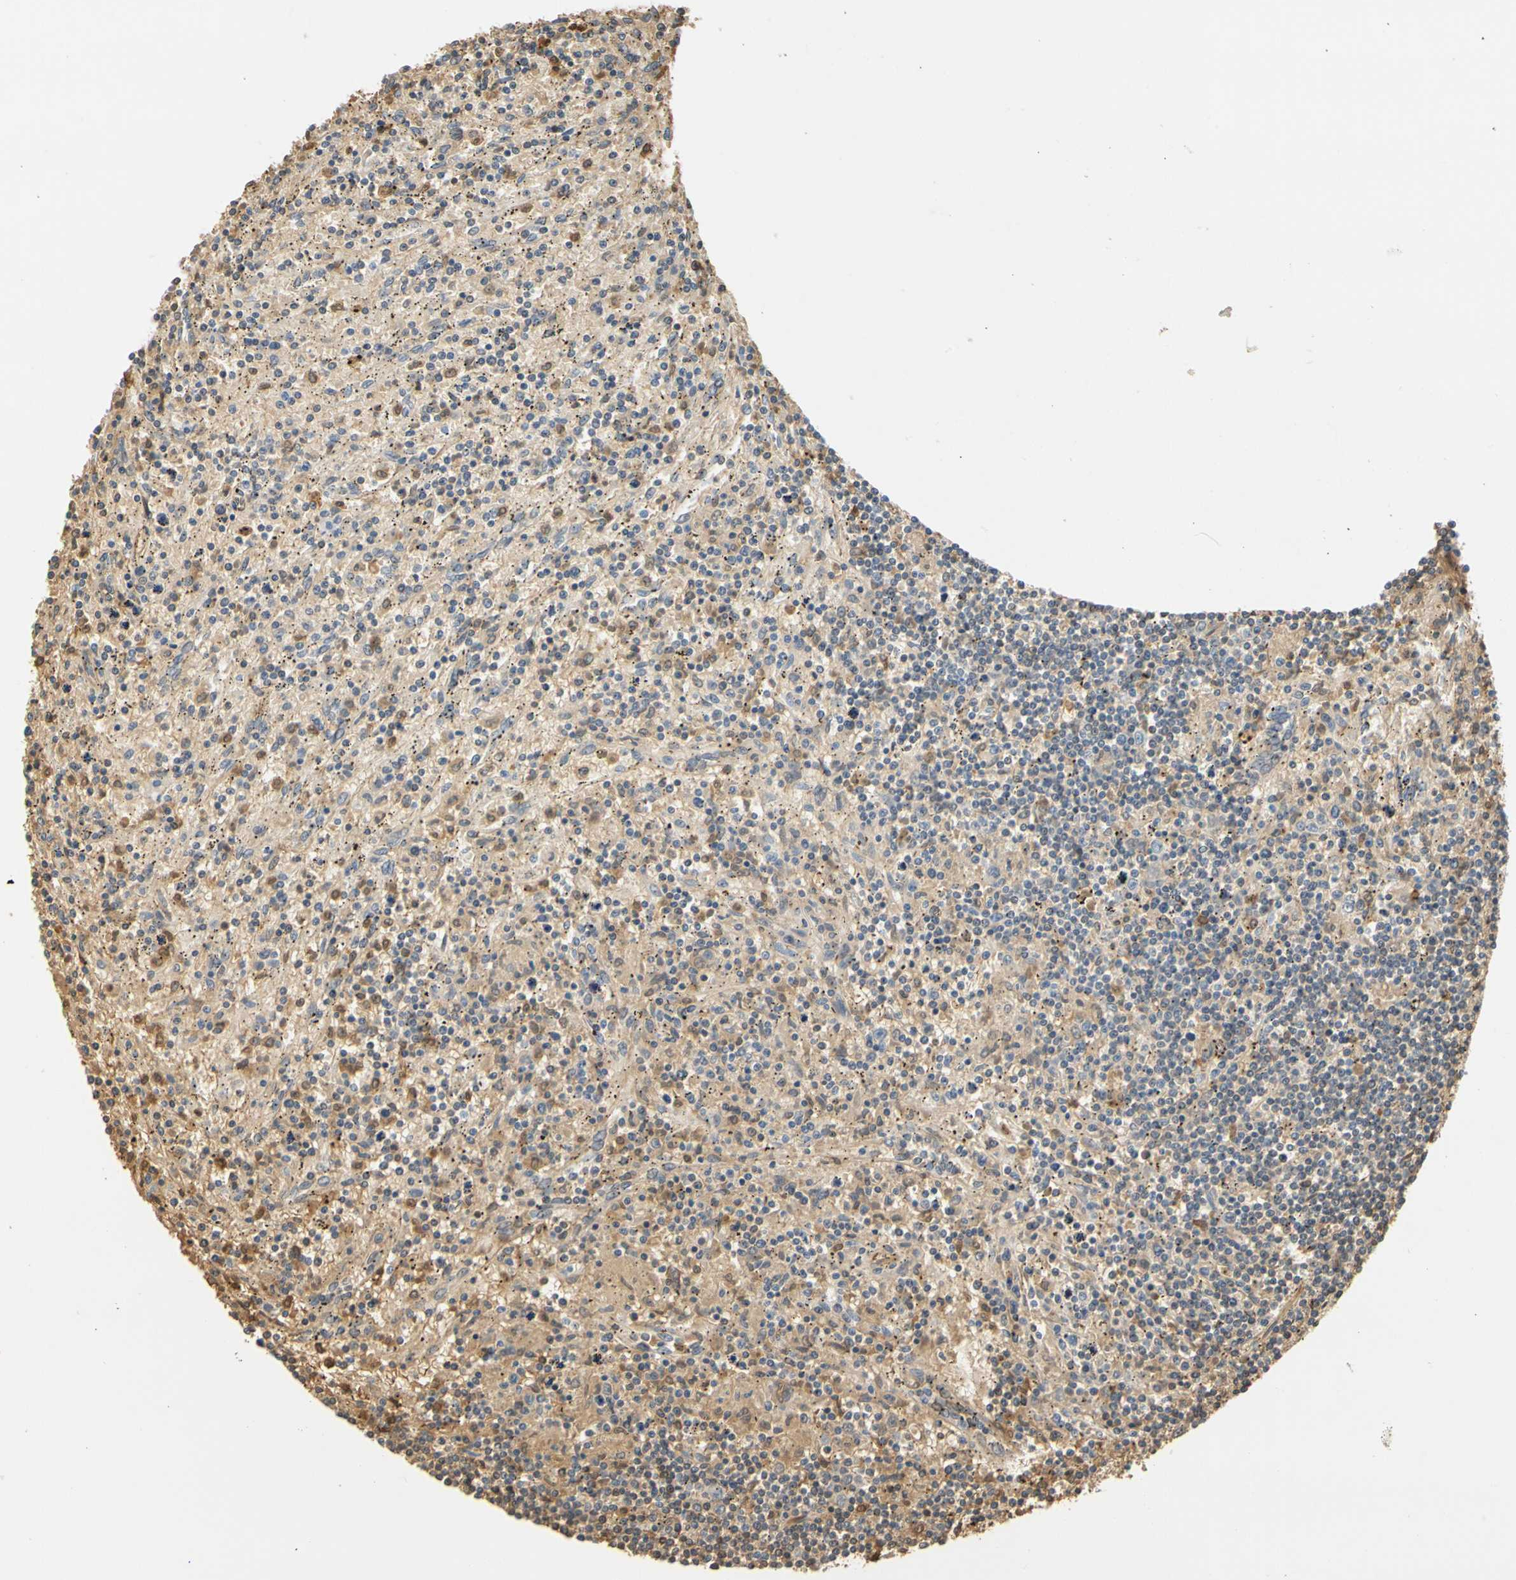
{"staining": {"intensity": "negative", "quantity": "none", "location": "none"}, "tissue": "lymphoma", "cell_type": "Tumor cells", "image_type": "cancer", "snomed": [{"axis": "morphology", "description": "Malignant lymphoma, non-Hodgkin's type, Low grade"}, {"axis": "topography", "description": "Spleen"}], "caption": "Lymphoma was stained to show a protein in brown. There is no significant positivity in tumor cells.", "gene": "S100A6", "patient": {"sex": "male", "age": 76}}